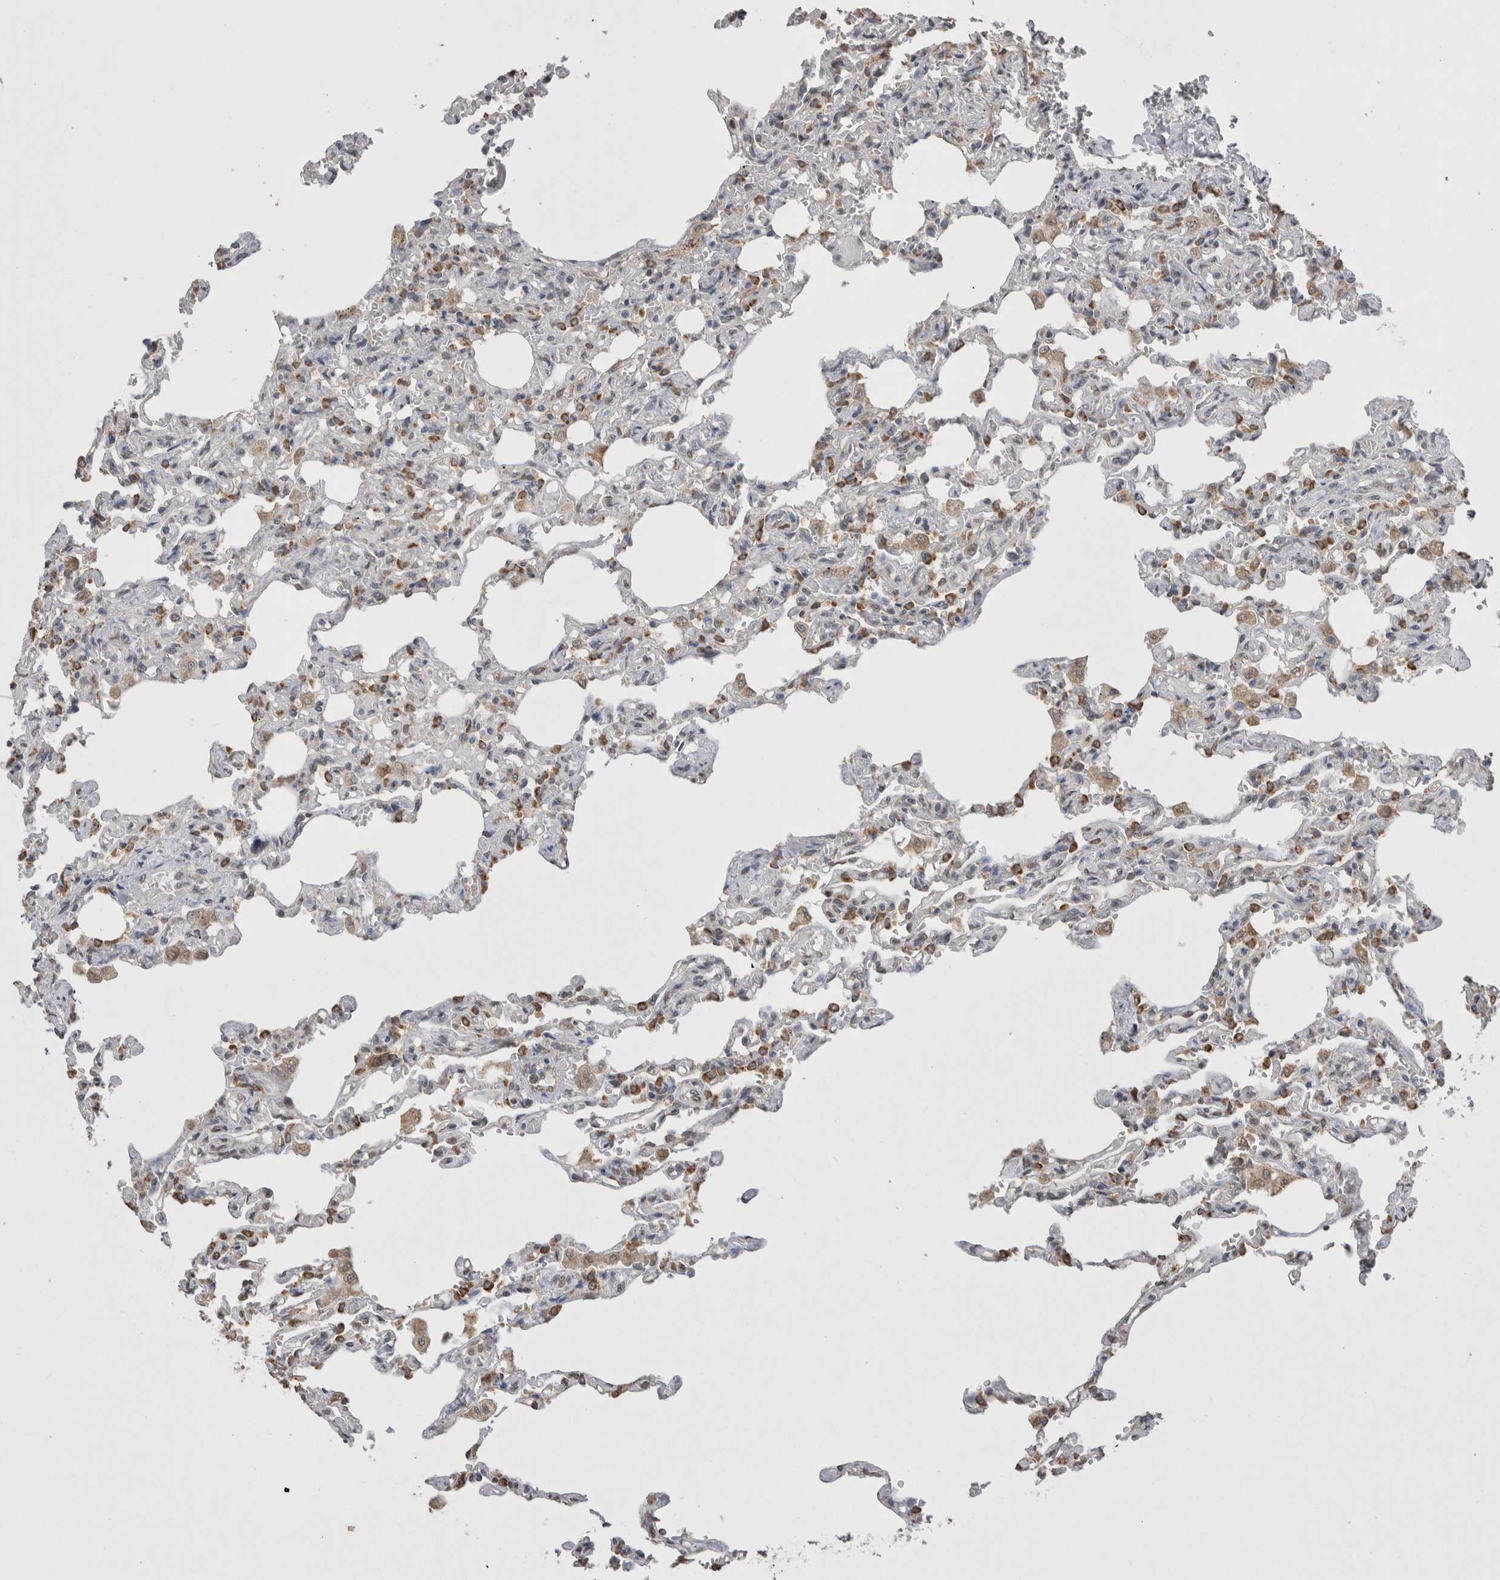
{"staining": {"intensity": "moderate", "quantity": ">75%", "location": "cytoplasmic/membranous"}, "tissue": "lung", "cell_type": "Alveolar cells", "image_type": "normal", "snomed": [{"axis": "morphology", "description": "Normal tissue, NOS"}, {"axis": "topography", "description": "Lung"}], "caption": "The immunohistochemical stain labels moderate cytoplasmic/membranous expression in alveolar cells of unremarkable lung. (DAB (3,3'-diaminobenzidine) IHC with brightfield microscopy, high magnification).", "gene": "NOMO1", "patient": {"sex": "male", "age": 21}}